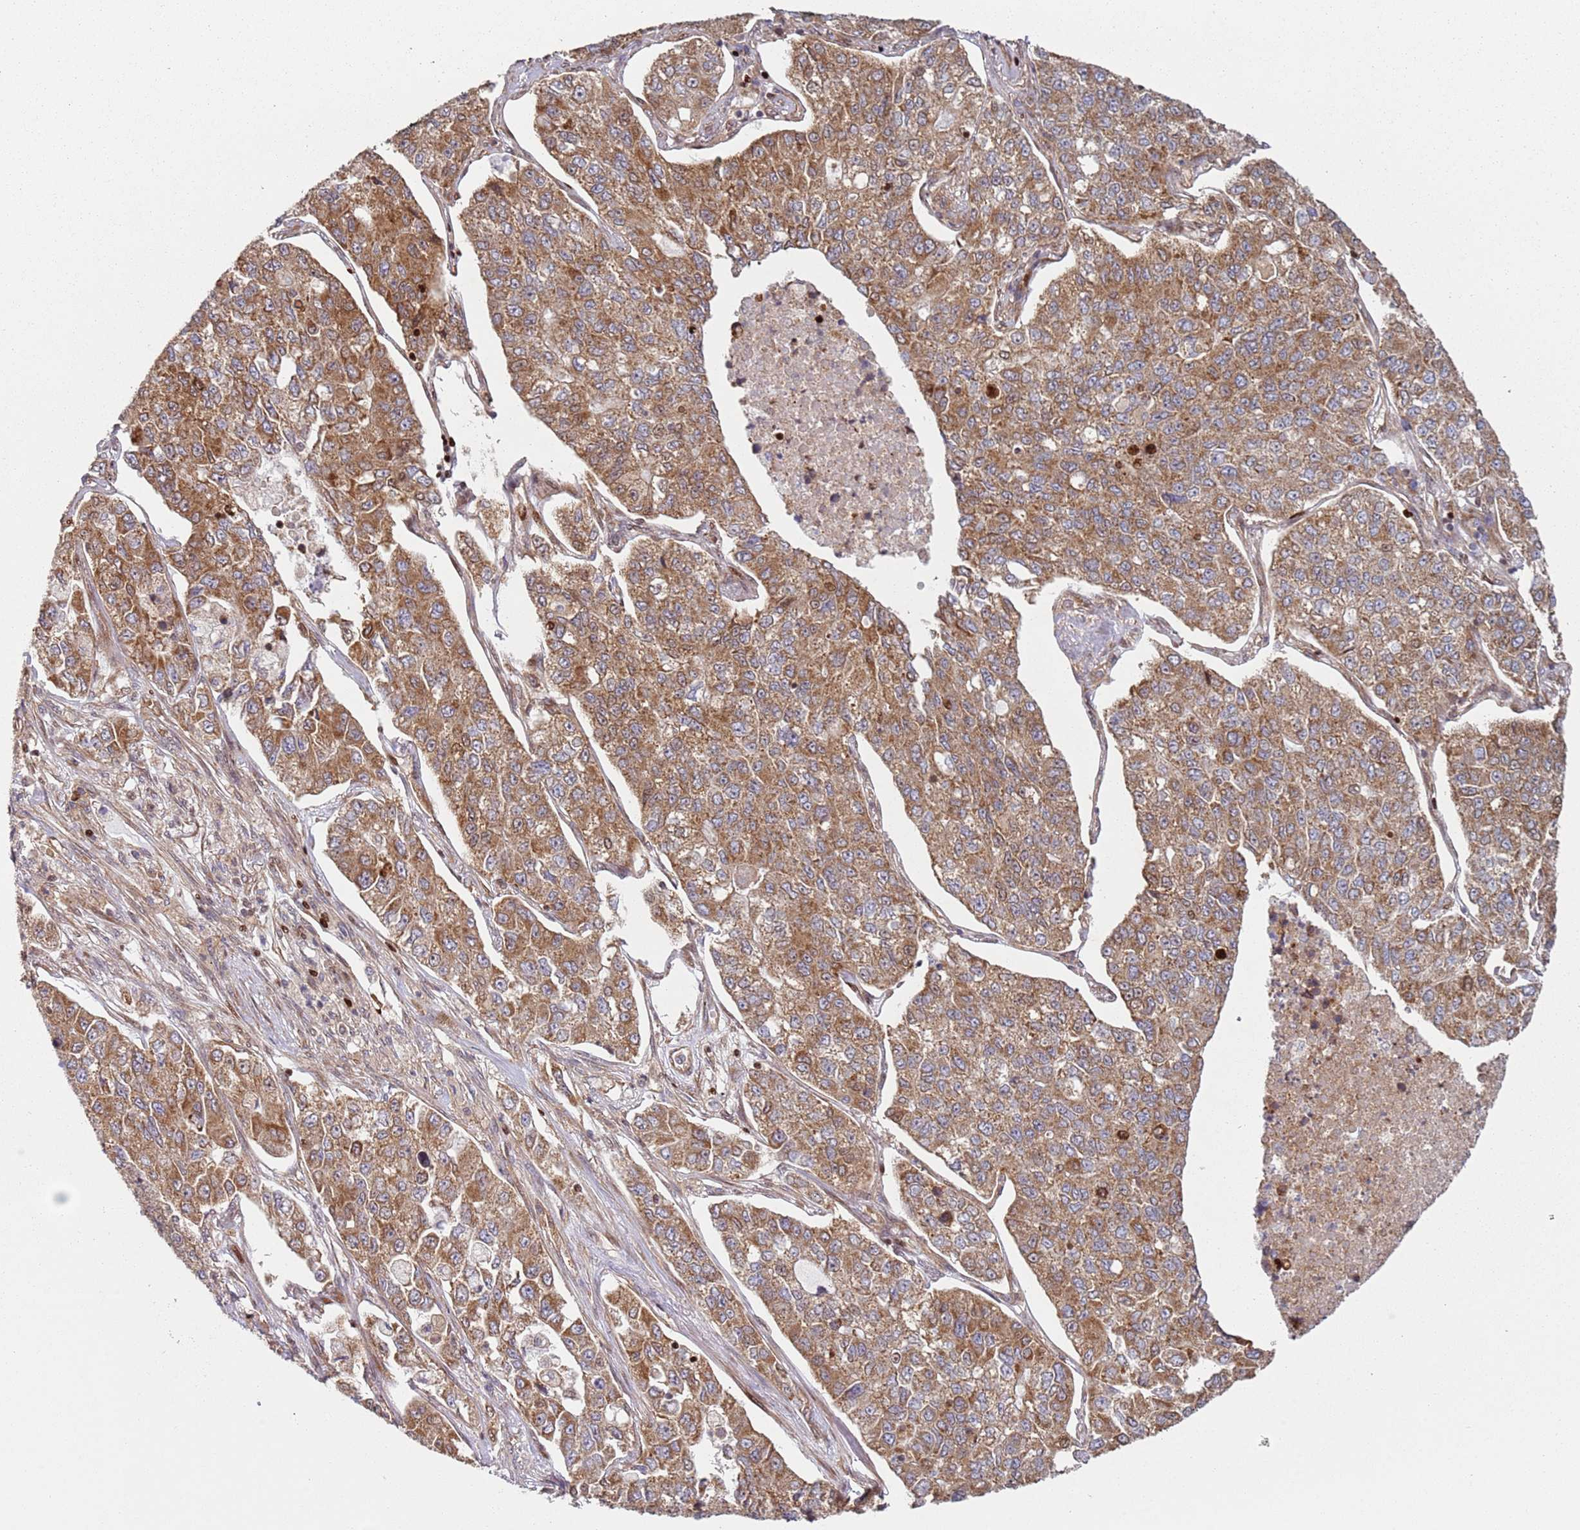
{"staining": {"intensity": "moderate", "quantity": ">75%", "location": "cytoplasmic/membranous"}, "tissue": "lung cancer", "cell_type": "Tumor cells", "image_type": "cancer", "snomed": [{"axis": "morphology", "description": "Adenocarcinoma, NOS"}, {"axis": "topography", "description": "Lung"}], "caption": "The immunohistochemical stain shows moderate cytoplasmic/membranous staining in tumor cells of lung adenocarcinoma tissue.", "gene": "HNRNPLL", "patient": {"sex": "male", "age": 49}}